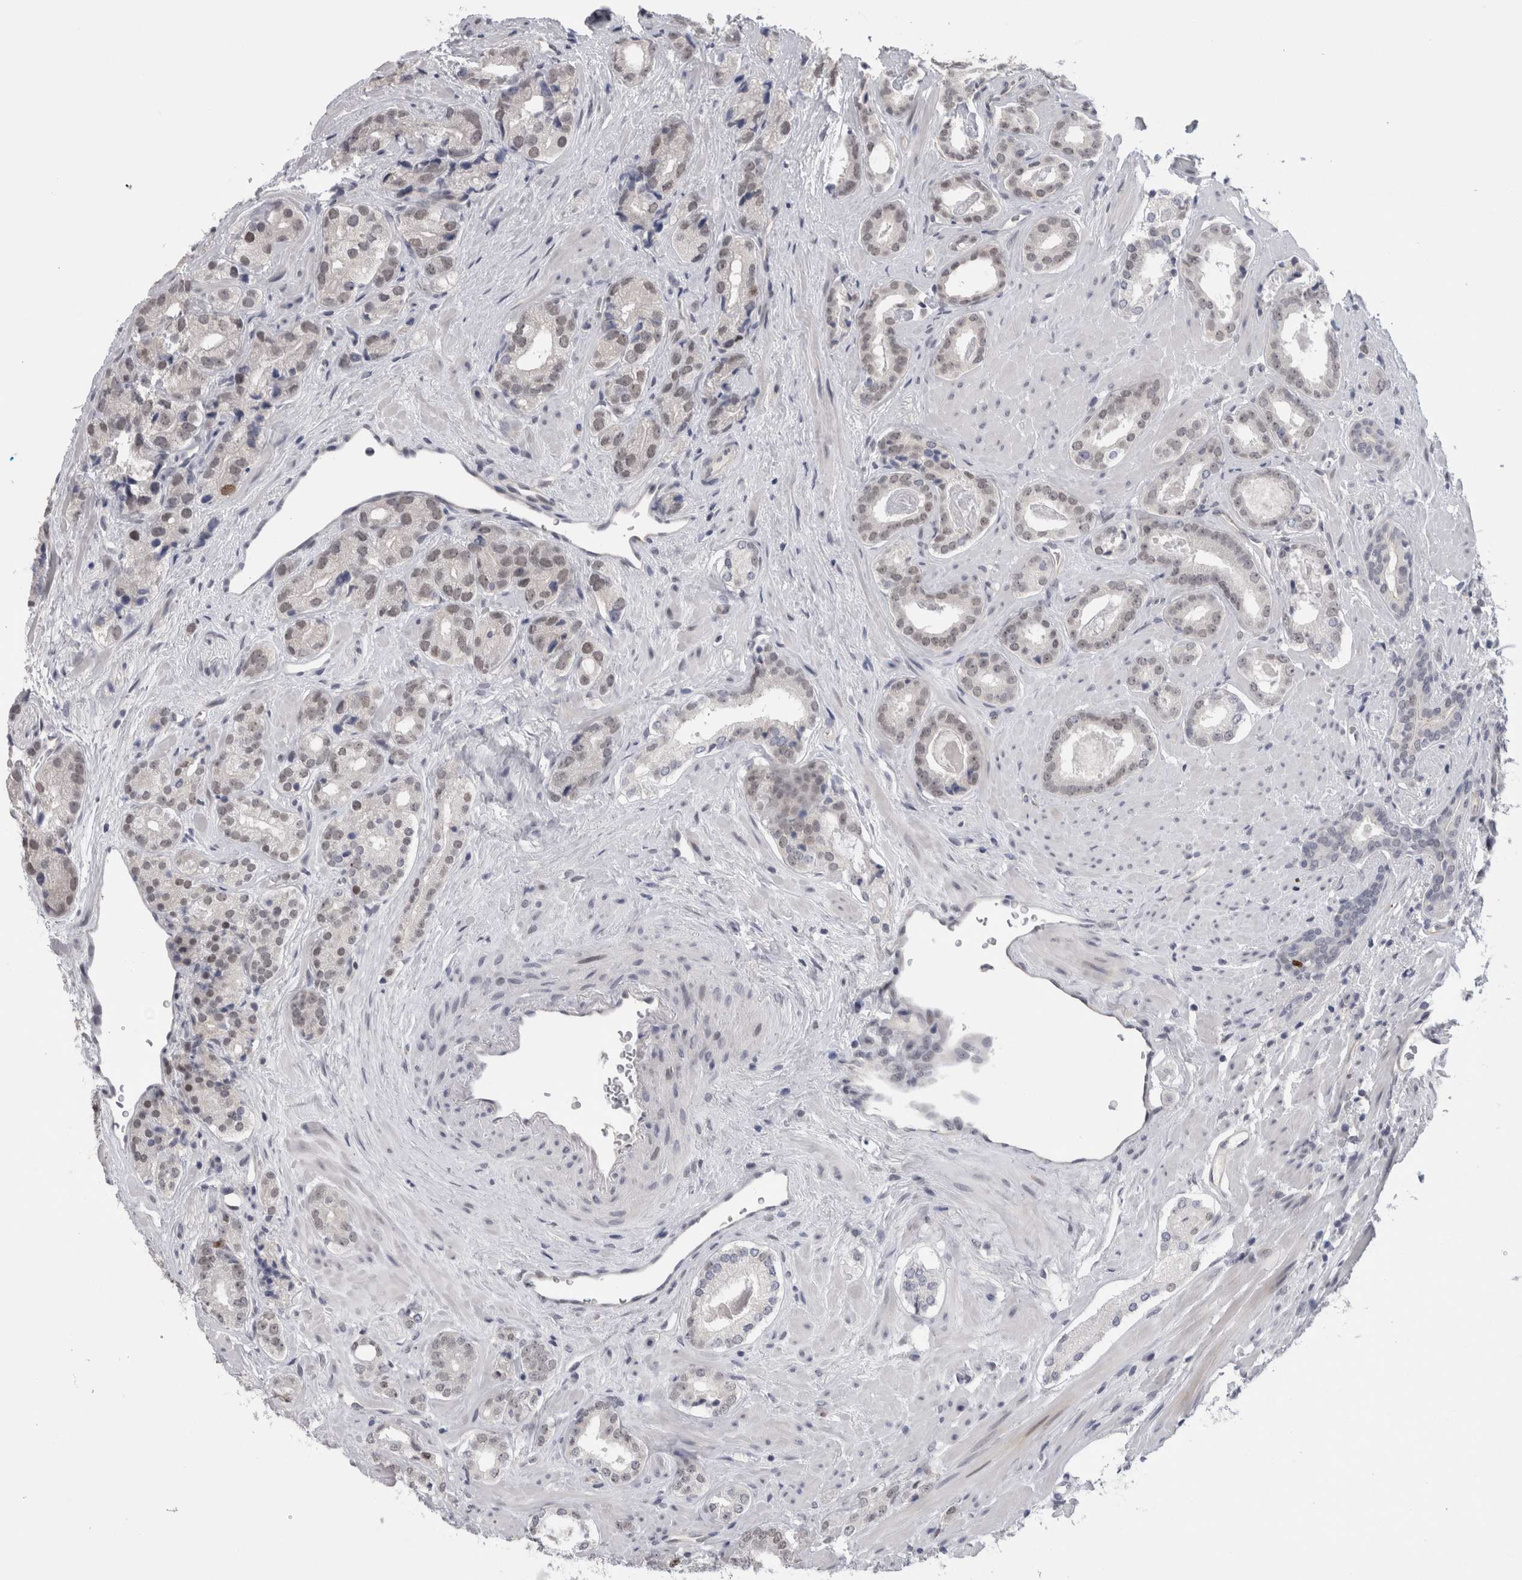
{"staining": {"intensity": "weak", "quantity": "<25%", "location": "nuclear"}, "tissue": "prostate cancer", "cell_type": "Tumor cells", "image_type": "cancer", "snomed": [{"axis": "morphology", "description": "Adenocarcinoma, High grade"}, {"axis": "topography", "description": "Prostate"}], "caption": "Prostate high-grade adenocarcinoma stained for a protein using IHC reveals no staining tumor cells.", "gene": "KIF18B", "patient": {"sex": "male", "age": 71}}